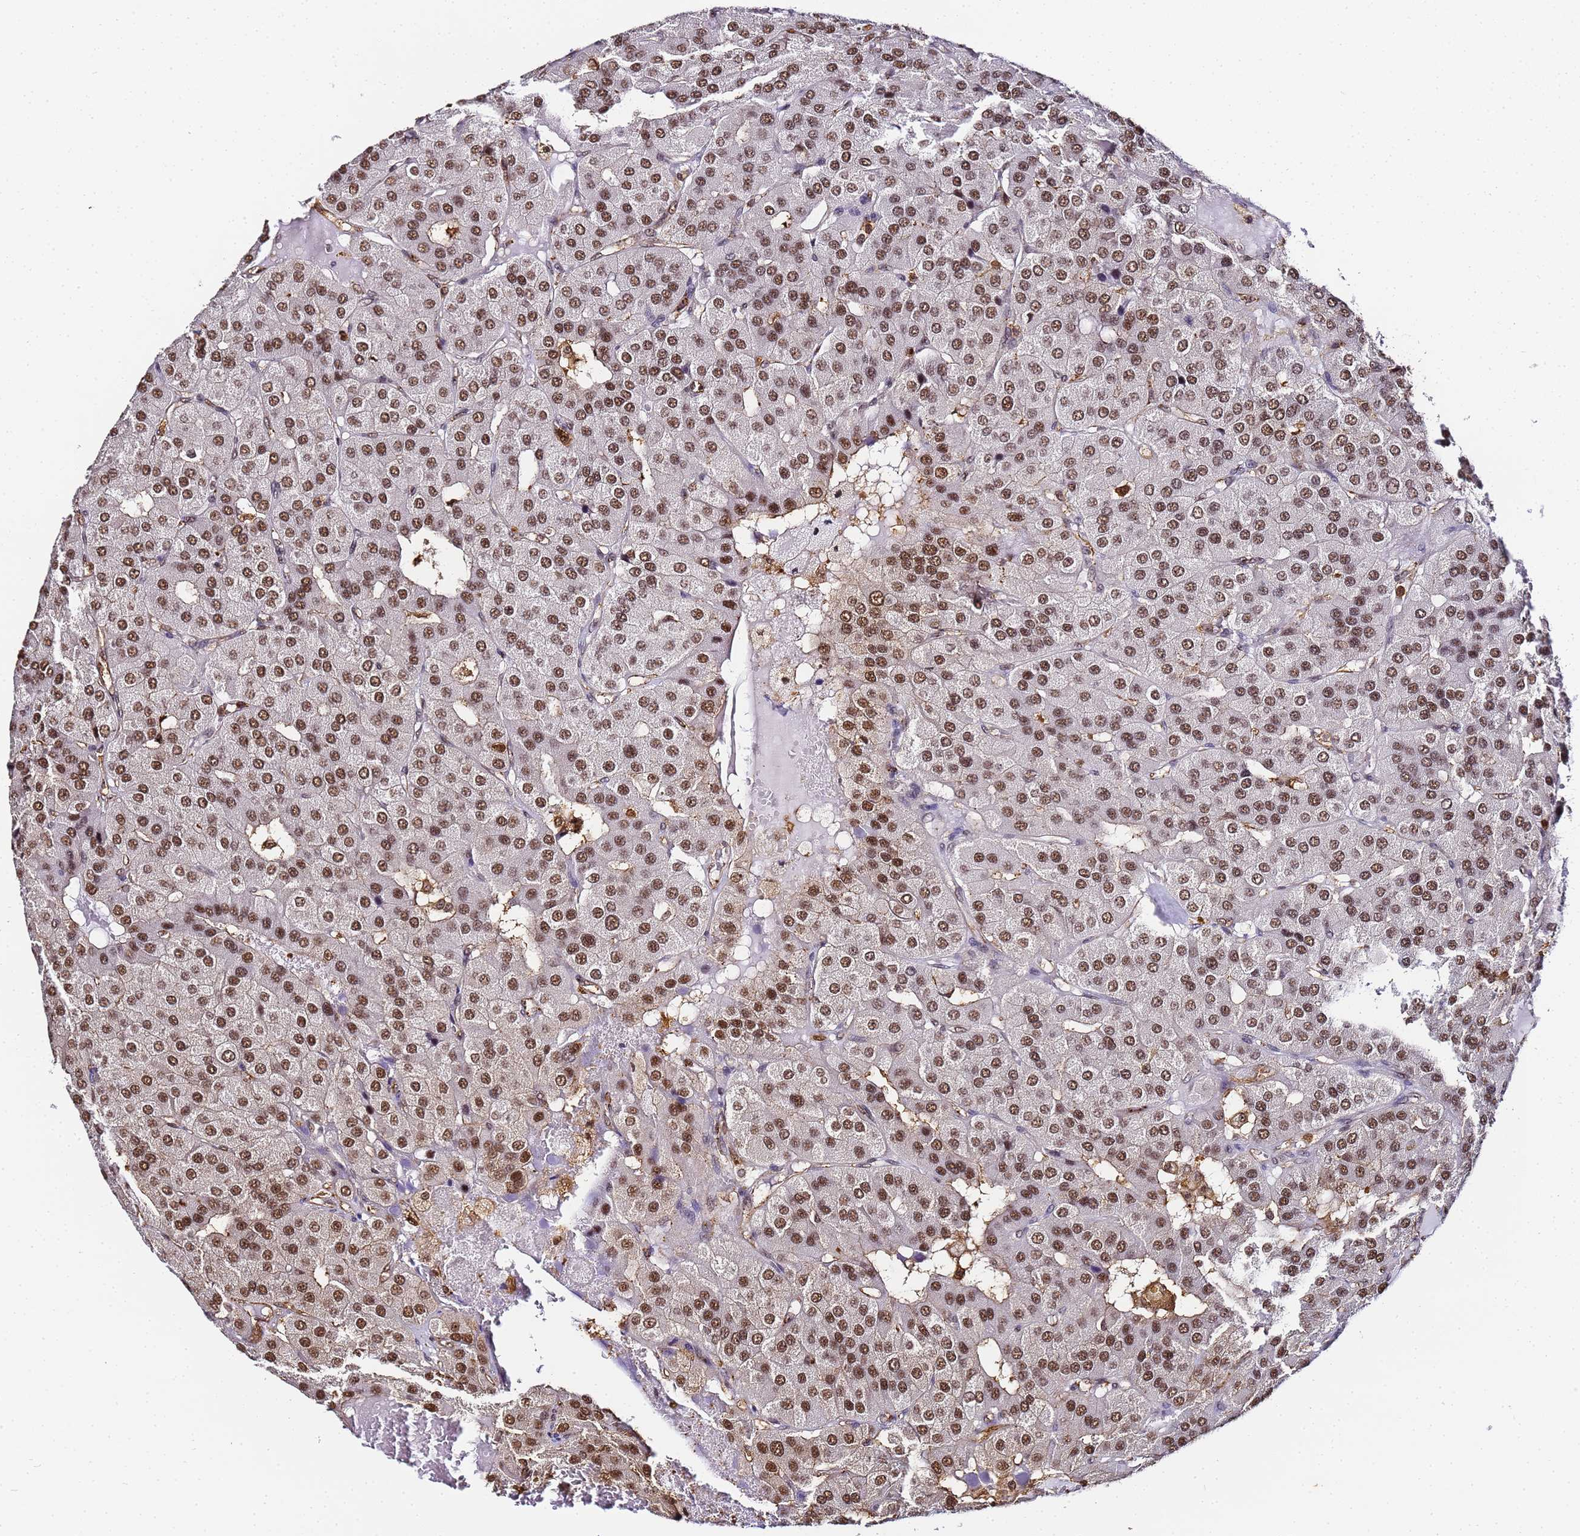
{"staining": {"intensity": "moderate", "quantity": ">75%", "location": "nuclear"}, "tissue": "parathyroid gland", "cell_type": "Glandular cells", "image_type": "normal", "snomed": [{"axis": "morphology", "description": "Normal tissue, NOS"}, {"axis": "morphology", "description": "Adenoma, NOS"}, {"axis": "topography", "description": "Parathyroid gland"}], "caption": "Glandular cells demonstrate medium levels of moderate nuclear staining in approximately >75% of cells in normal human parathyroid gland. Nuclei are stained in blue.", "gene": "PPP4C", "patient": {"sex": "female", "age": 86}}